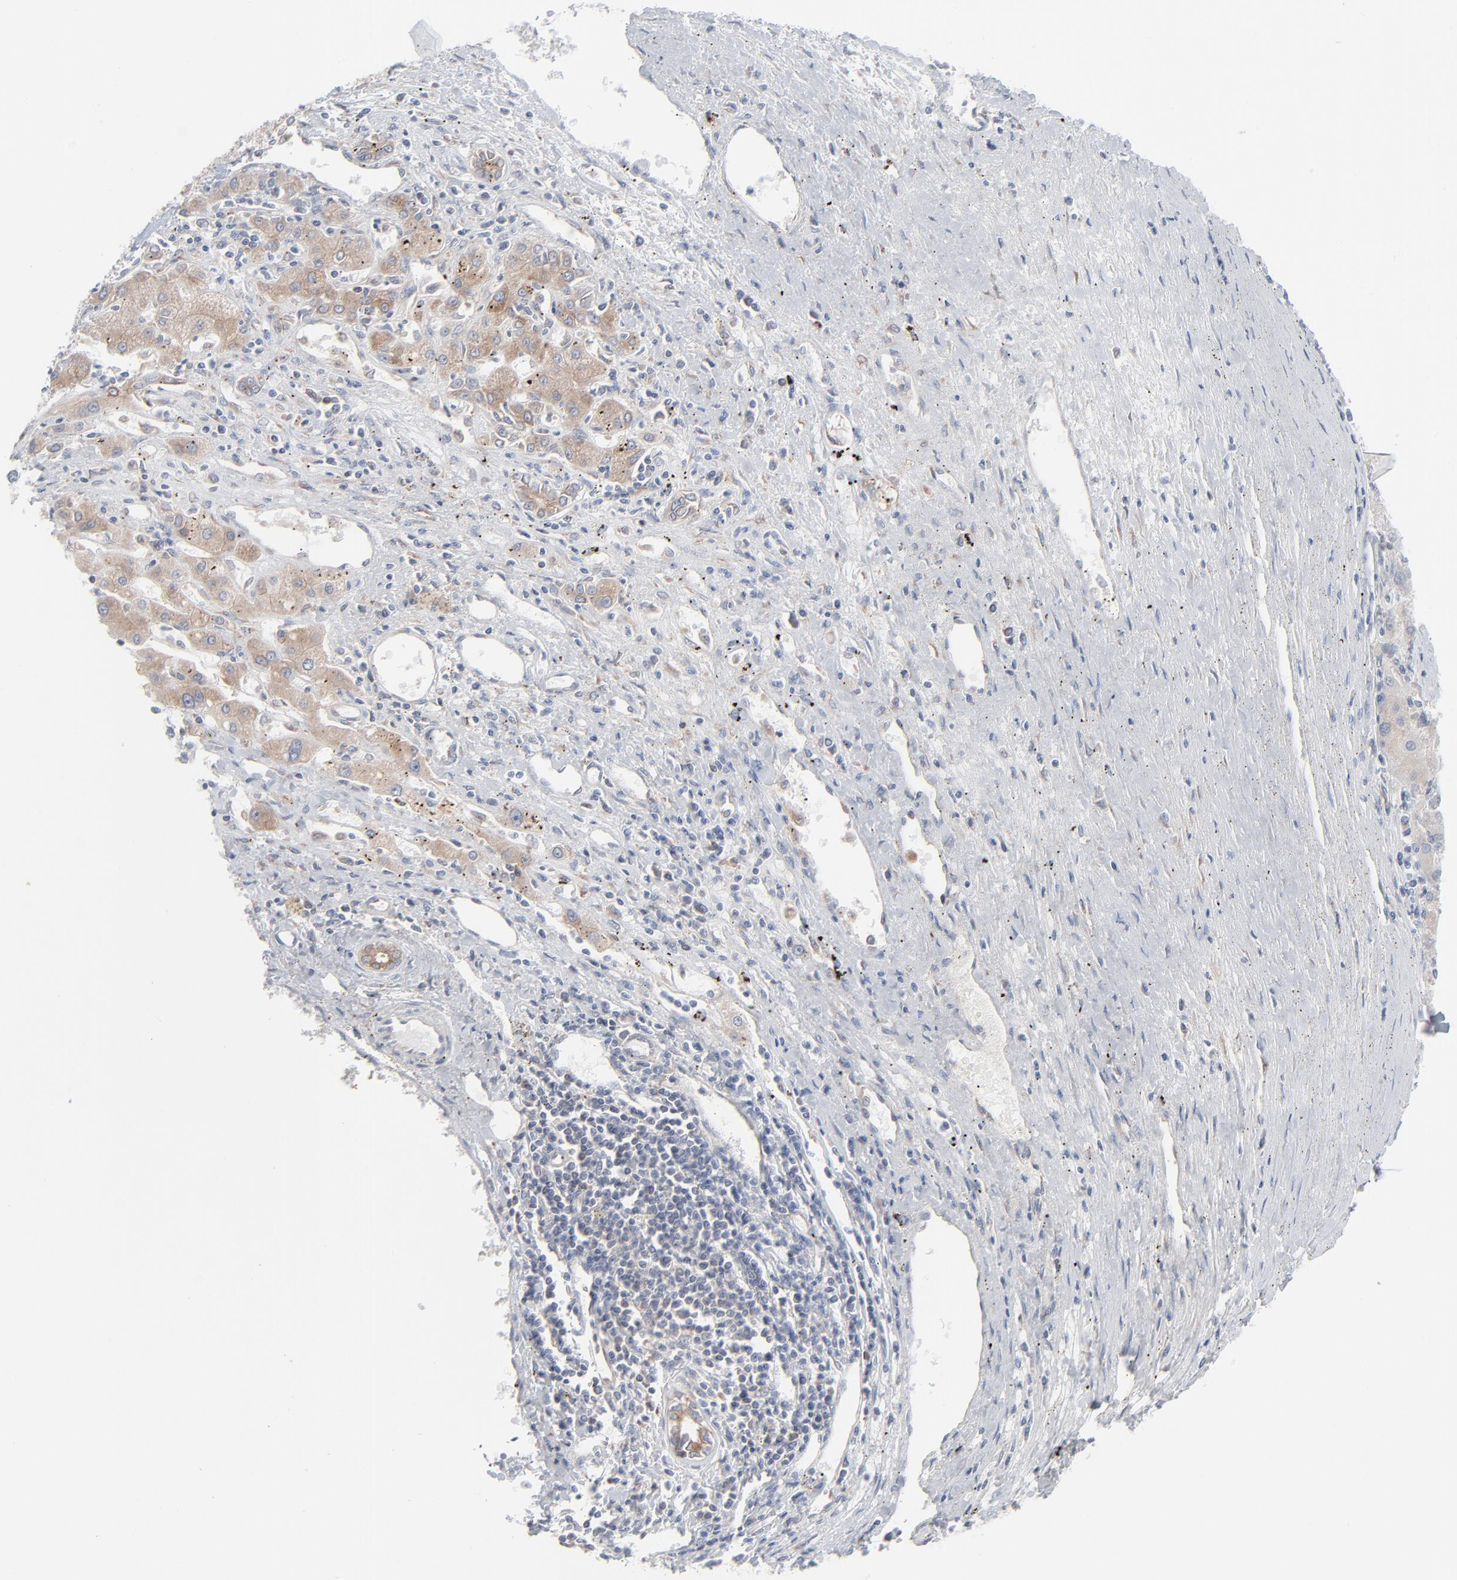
{"staining": {"intensity": "weak", "quantity": ">75%", "location": "cytoplasmic/membranous"}, "tissue": "liver cancer", "cell_type": "Tumor cells", "image_type": "cancer", "snomed": [{"axis": "morphology", "description": "Carcinoma, Hepatocellular, NOS"}, {"axis": "topography", "description": "Liver"}], "caption": "A low amount of weak cytoplasmic/membranous staining is identified in about >75% of tumor cells in hepatocellular carcinoma (liver) tissue.", "gene": "KDSR", "patient": {"sex": "male", "age": 72}}